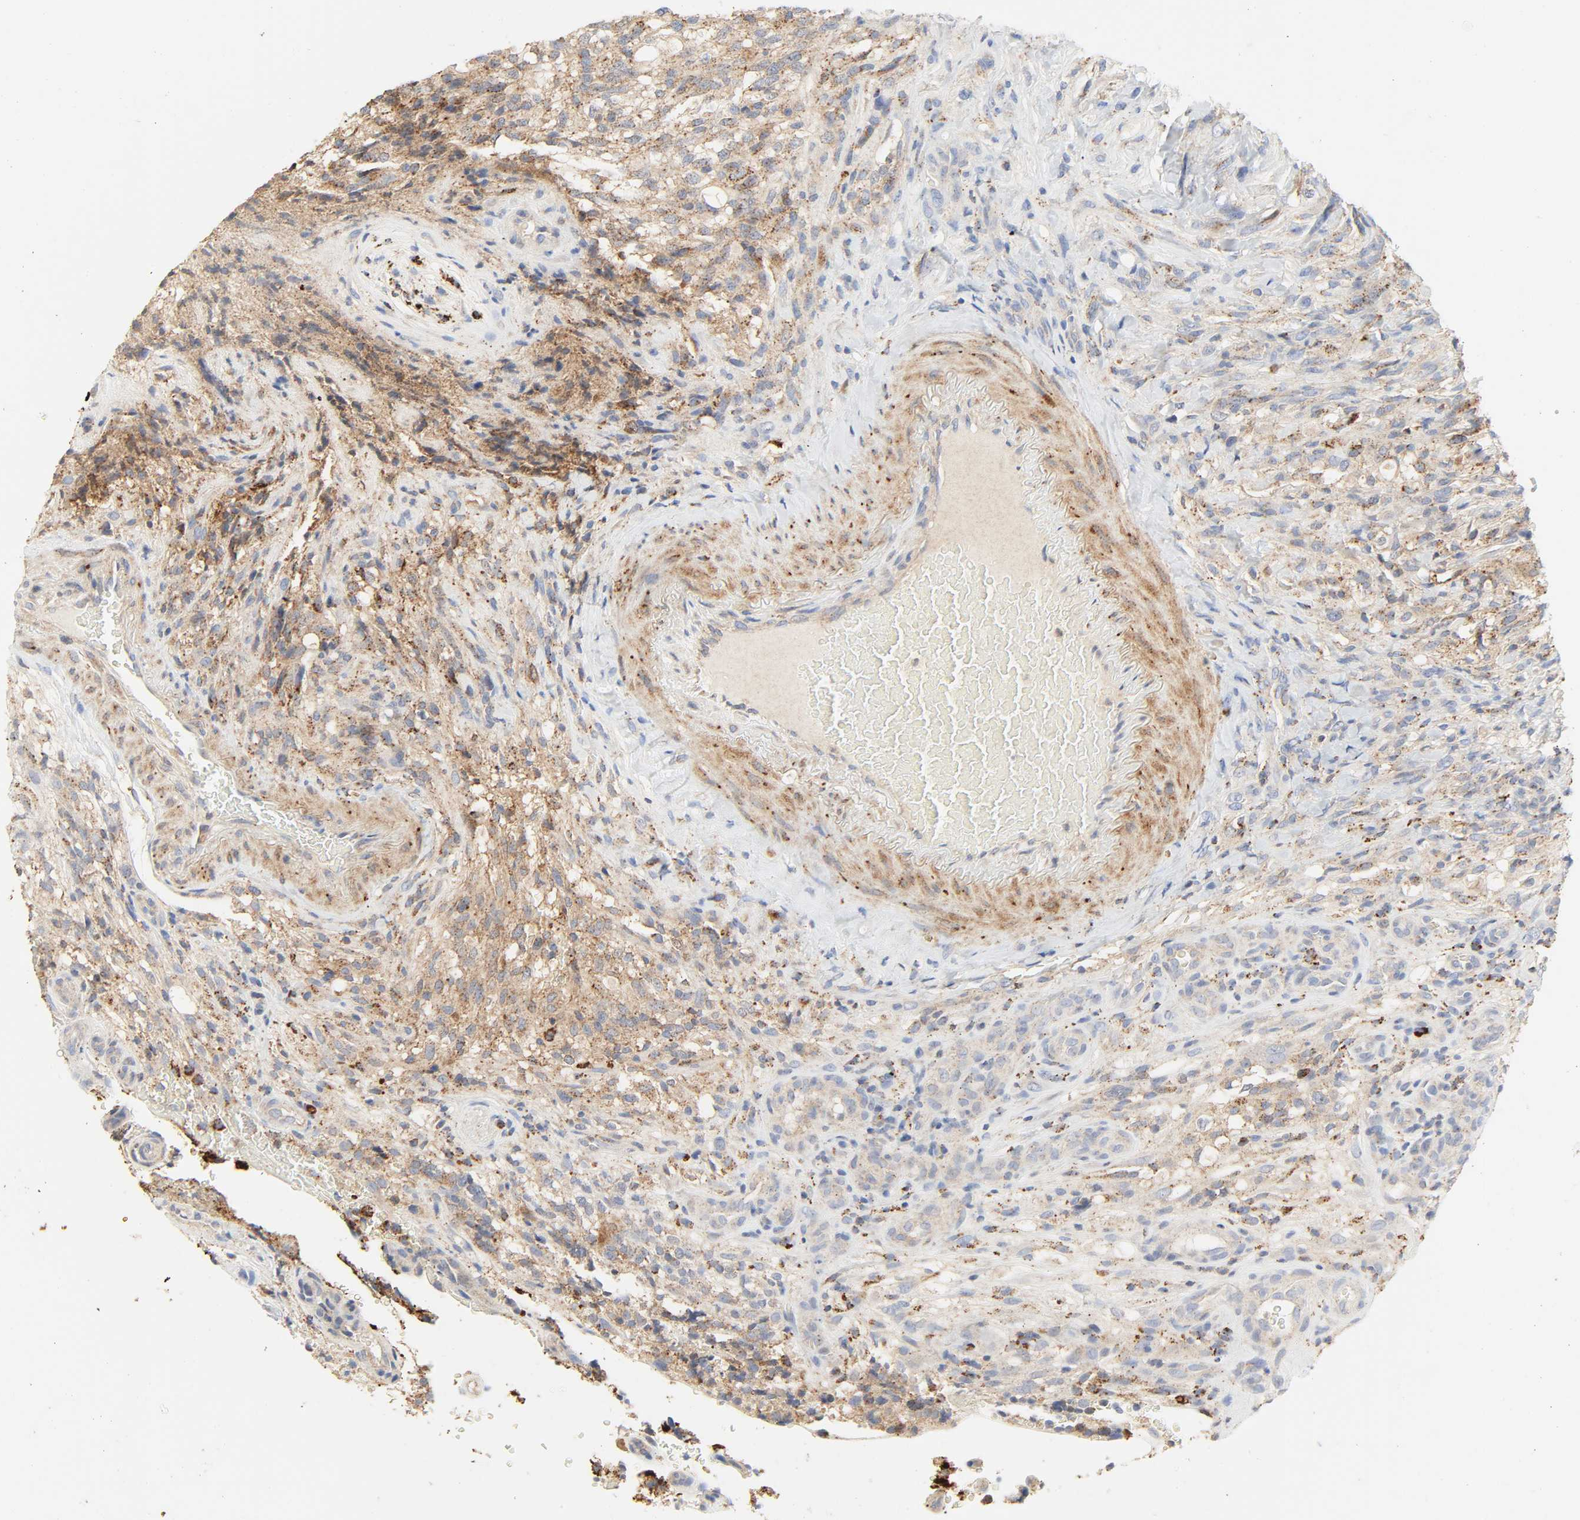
{"staining": {"intensity": "negative", "quantity": "none", "location": "none"}, "tissue": "glioma", "cell_type": "Tumor cells", "image_type": "cancer", "snomed": [{"axis": "morphology", "description": "Normal tissue, NOS"}, {"axis": "morphology", "description": "Glioma, malignant, High grade"}, {"axis": "topography", "description": "Cerebral cortex"}], "caption": "IHC photomicrograph of neoplastic tissue: glioma stained with DAB displays no significant protein positivity in tumor cells.", "gene": "CAMK2A", "patient": {"sex": "male", "age": 75}}